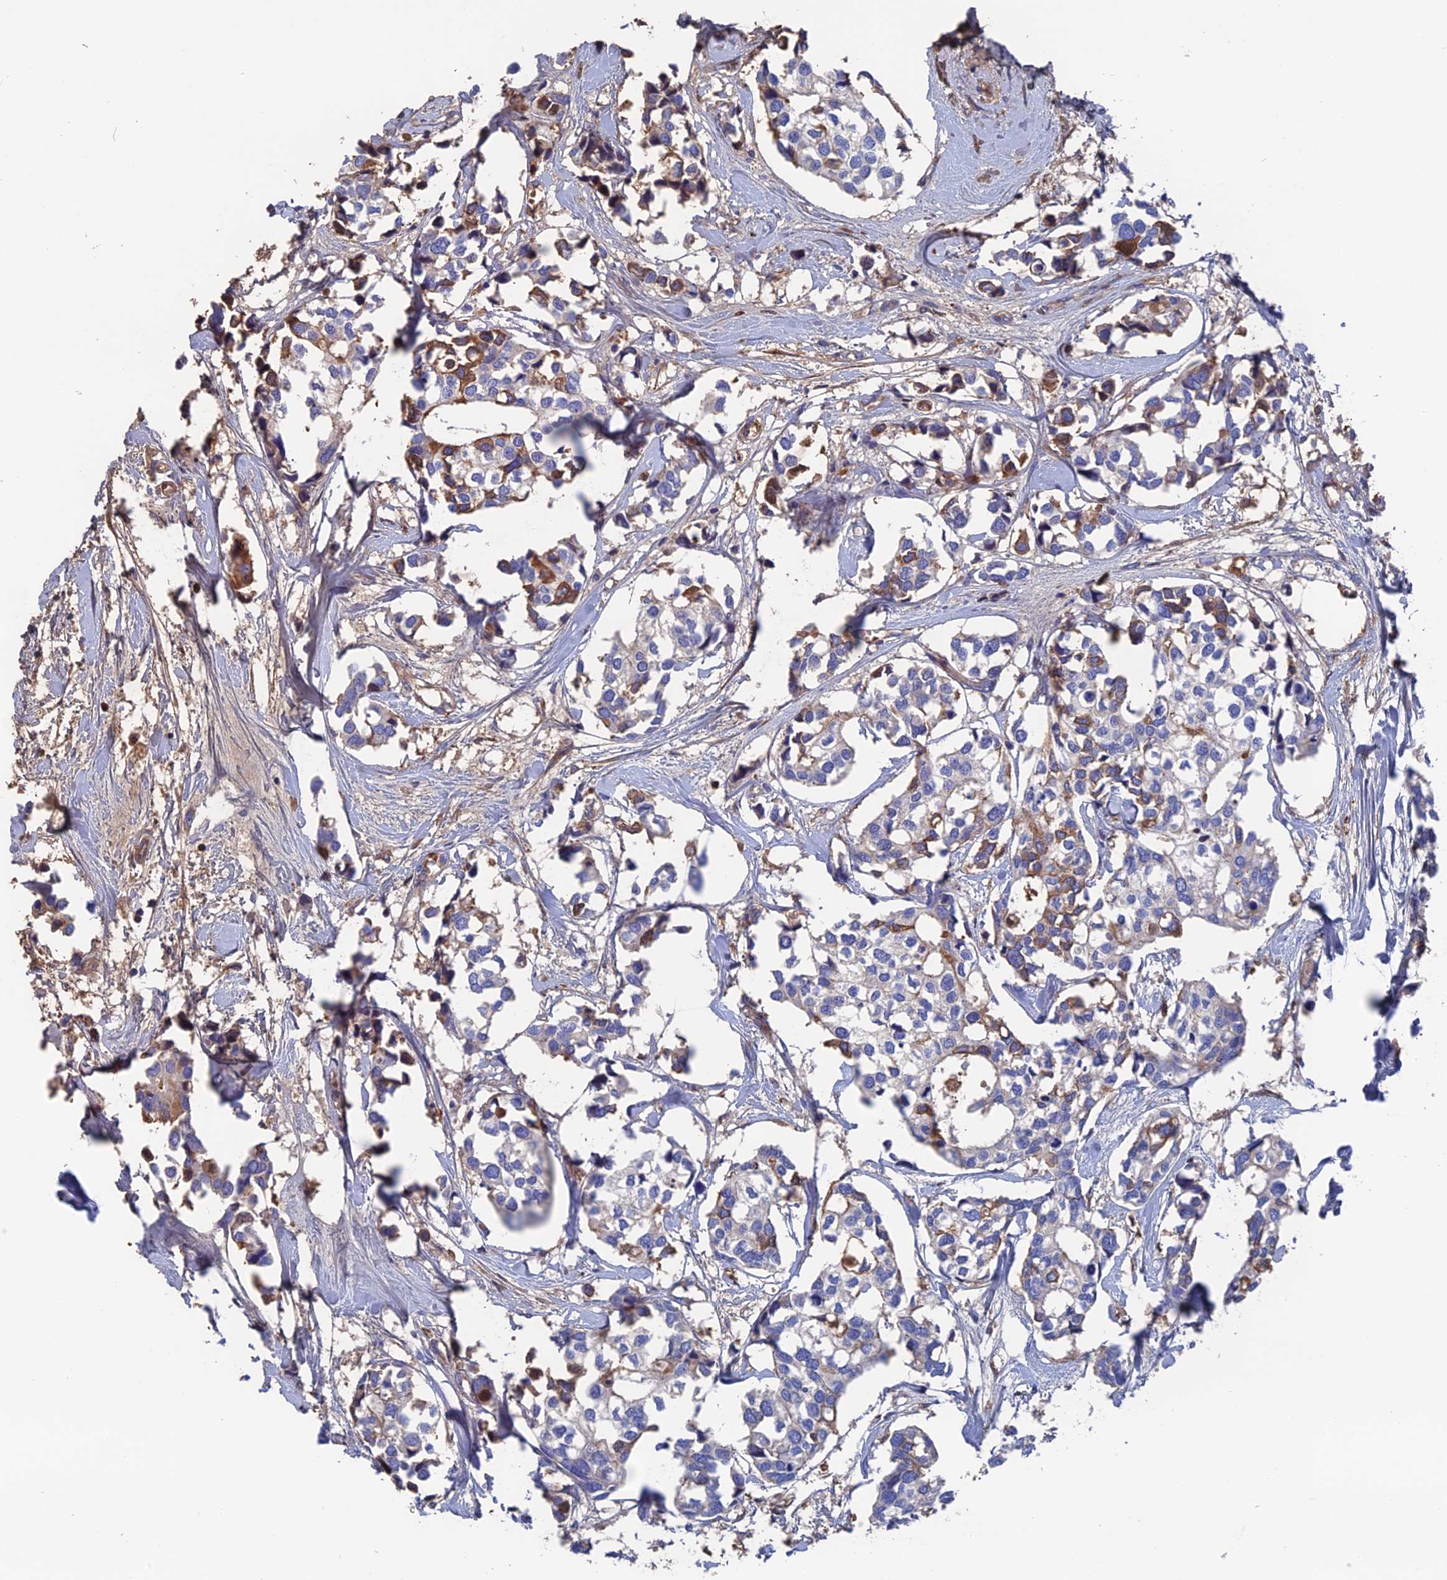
{"staining": {"intensity": "moderate", "quantity": "<25%", "location": "cytoplasmic/membranous"}, "tissue": "breast cancer", "cell_type": "Tumor cells", "image_type": "cancer", "snomed": [{"axis": "morphology", "description": "Duct carcinoma"}, {"axis": "topography", "description": "Breast"}], "caption": "Immunohistochemical staining of human breast cancer (infiltrating ductal carcinoma) demonstrates low levels of moderate cytoplasmic/membranous protein expression in about <25% of tumor cells. (DAB (3,3'-diaminobenzidine) IHC, brown staining for protein, blue staining for nuclei).", "gene": "HPF1", "patient": {"sex": "female", "age": 83}}